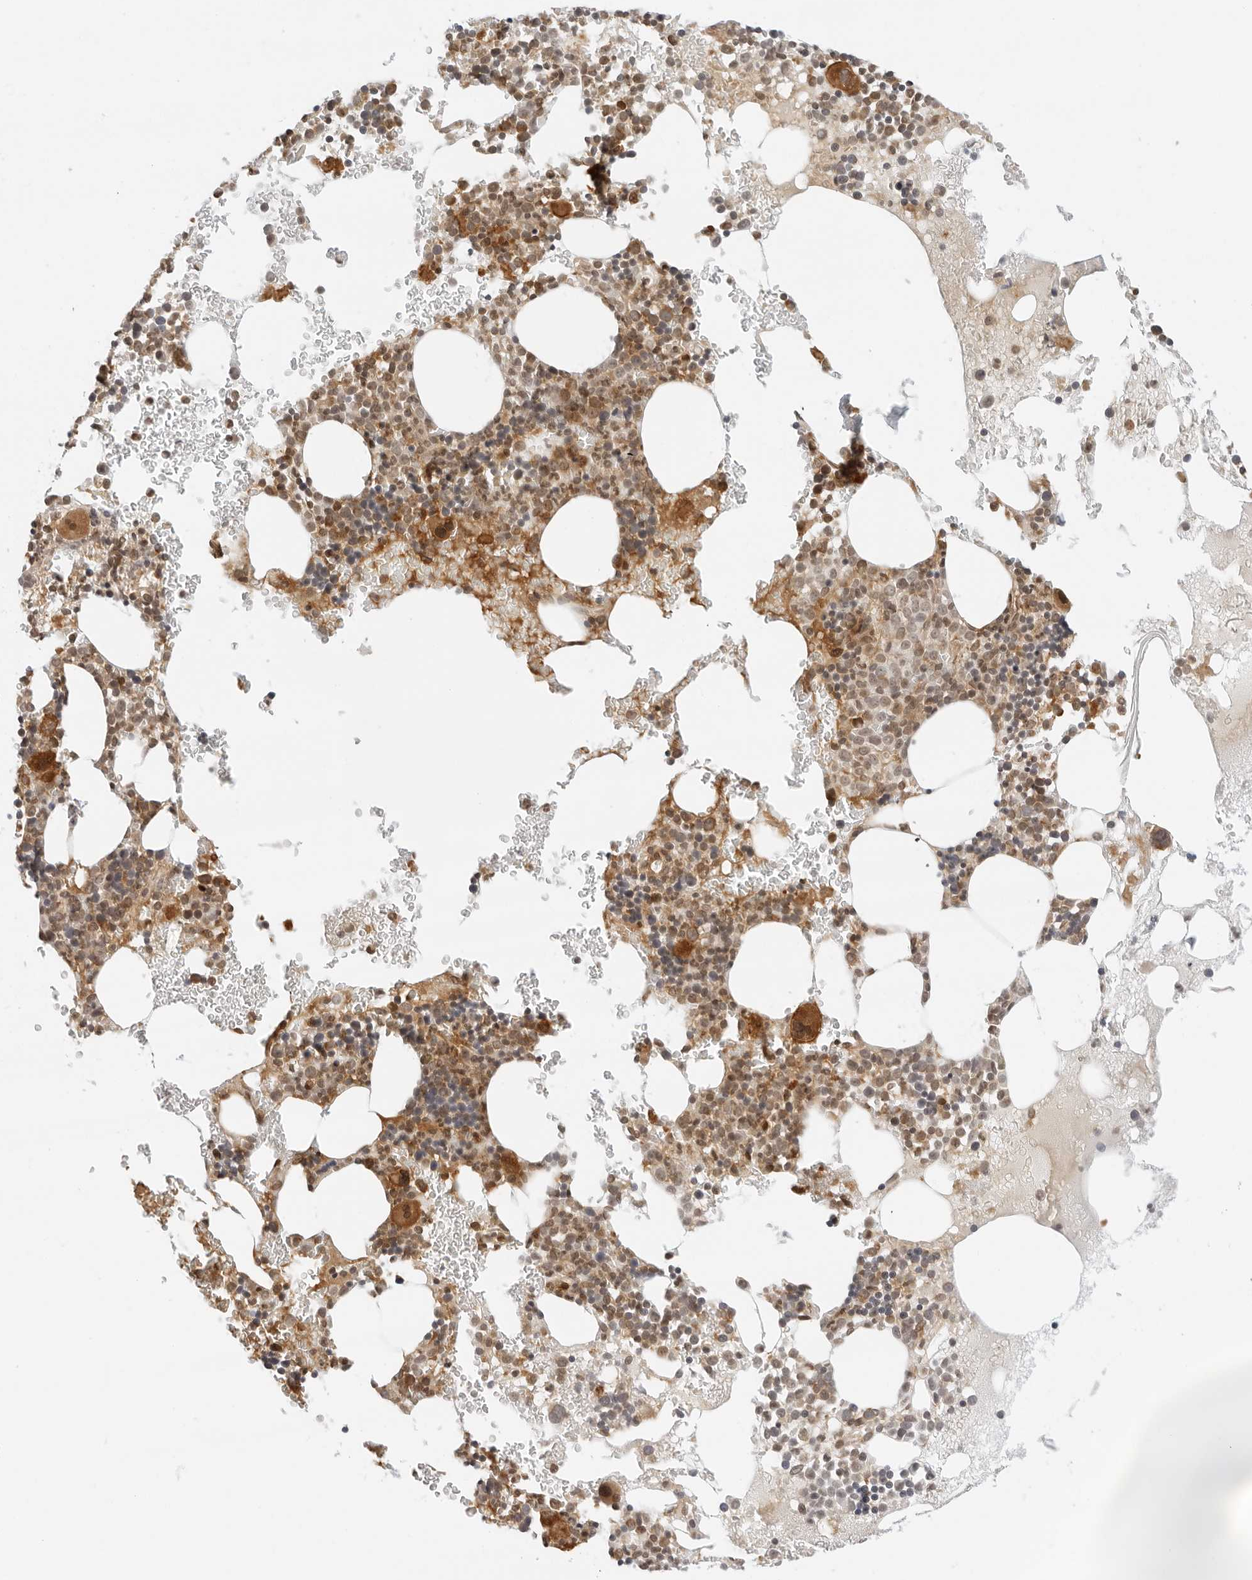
{"staining": {"intensity": "moderate", "quantity": ">75%", "location": "cytoplasmic/membranous"}, "tissue": "bone marrow", "cell_type": "Hematopoietic cells", "image_type": "normal", "snomed": [{"axis": "morphology", "description": "Normal tissue, NOS"}, {"axis": "topography", "description": "Bone marrow"}], "caption": "DAB (3,3'-diaminobenzidine) immunohistochemical staining of unremarkable bone marrow displays moderate cytoplasmic/membranous protein expression in approximately >75% of hematopoietic cells. The staining is performed using DAB (3,3'-diaminobenzidine) brown chromogen to label protein expression. The nuclei are counter-stained blue using hematoxylin.", "gene": "RC3H1", "patient": {"sex": "male", "age": 73}}